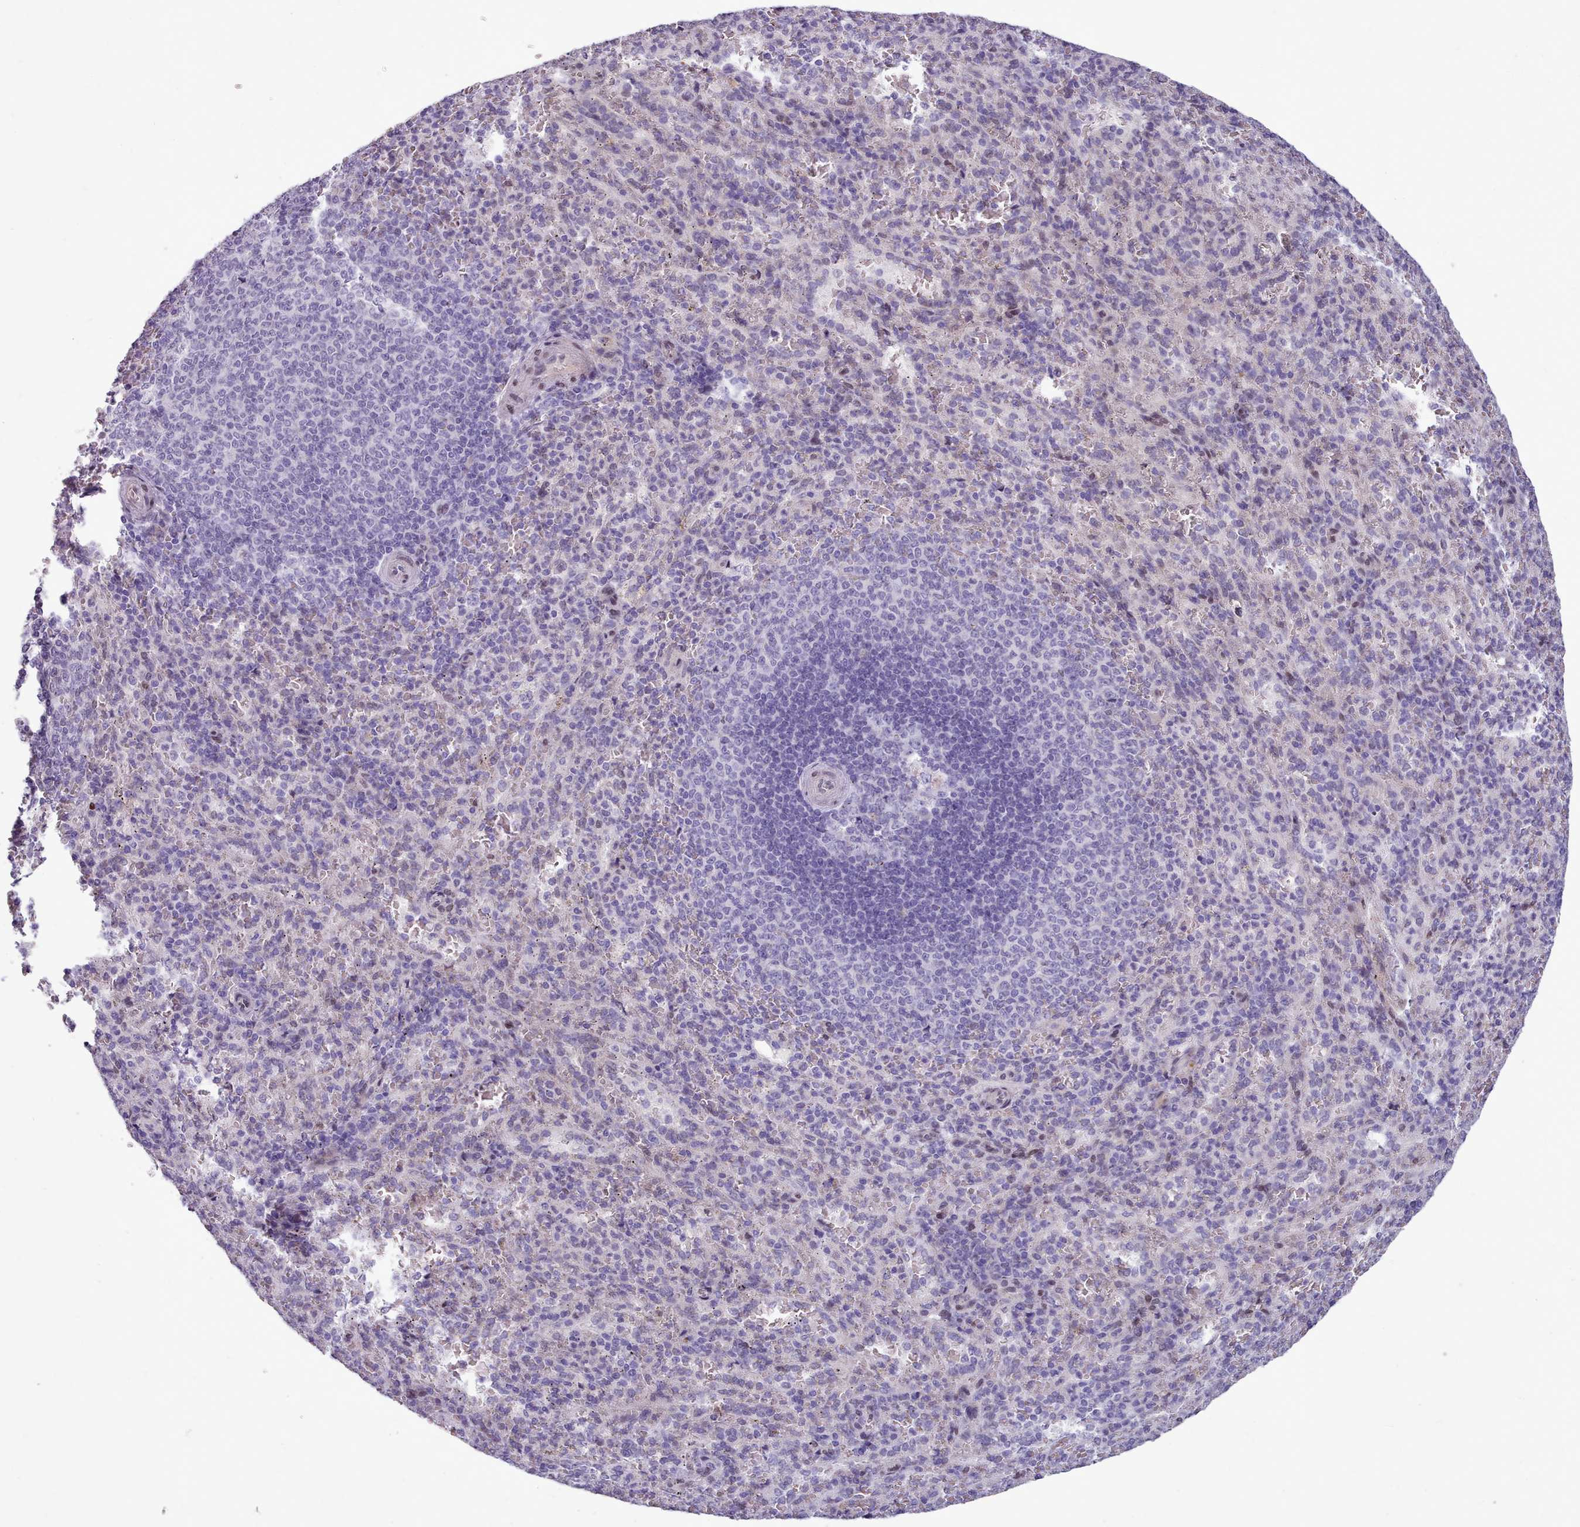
{"staining": {"intensity": "negative", "quantity": "none", "location": "none"}, "tissue": "spleen", "cell_type": "Cells in red pulp", "image_type": "normal", "snomed": [{"axis": "morphology", "description": "Normal tissue, NOS"}, {"axis": "topography", "description": "Spleen"}], "caption": "A high-resolution histopathology image shows IHC staining of benign spleen, which shows no significant staining in cells in red pulp. (Brightfield microscopy of DAB (3,3'-diaminobenzidine) immunohistochemistry at high magnification).", "gene": "KCNT2", "patient": {"sex": "female", "age": 21}}